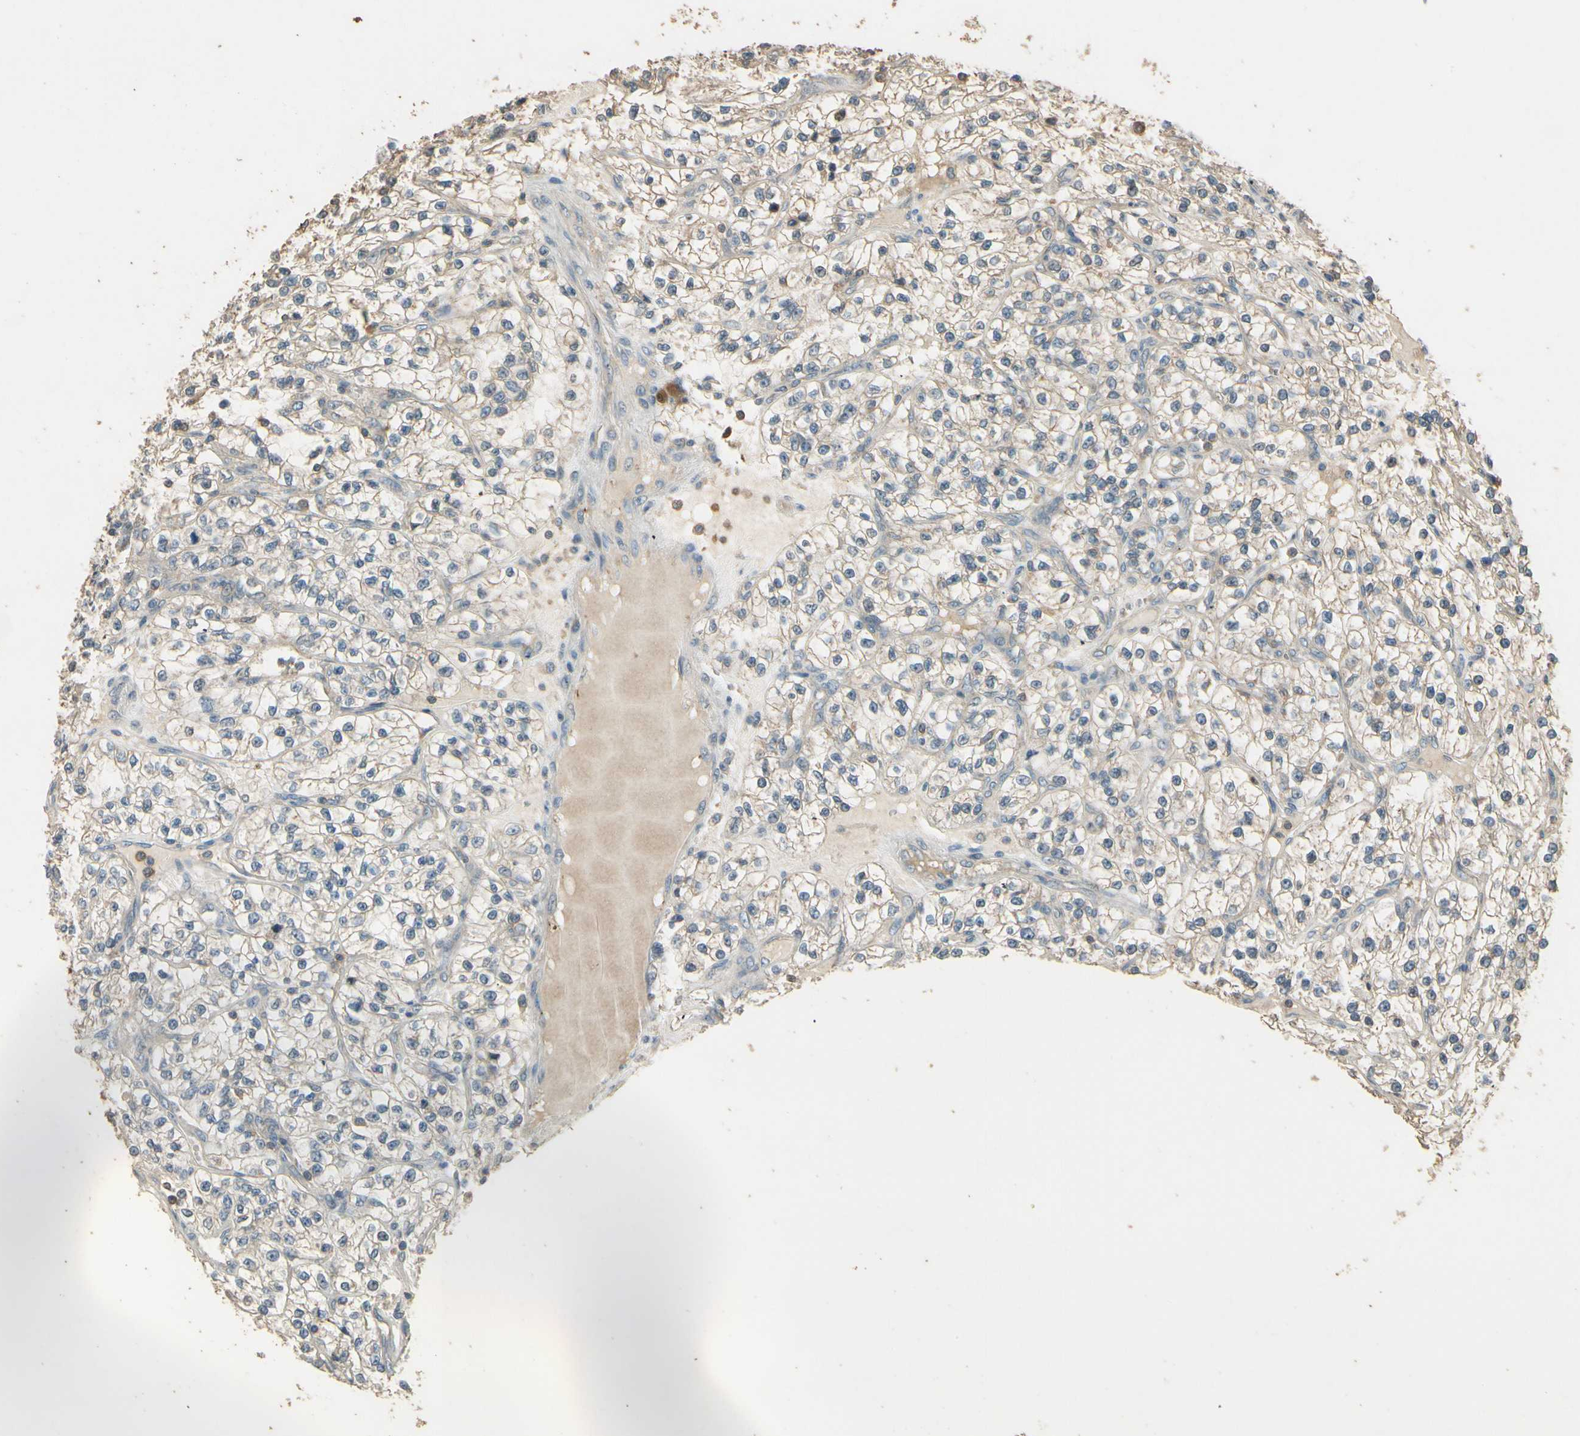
{"staining": {"intensity": "weak", "quantity": ">75%", "location": "cytoplasmic/membranous"}, "tissue": "renal cancer", "cell_type": "Tumor cells", "image_type": "cancer", "snomed": [{"axis": "morphology", "description": "Adenocarcinoma, NOS"}, {"axis": "topography", "description": "Kidney"}], "caption": "The micrograph shows staining of renal adenocarcinoma, revealing weak cytoplasmic/membranous protein expression (brown color) within tumor cells.", "gene": "PLXNA1", "patient": {"sex": "female", "age": 57}}